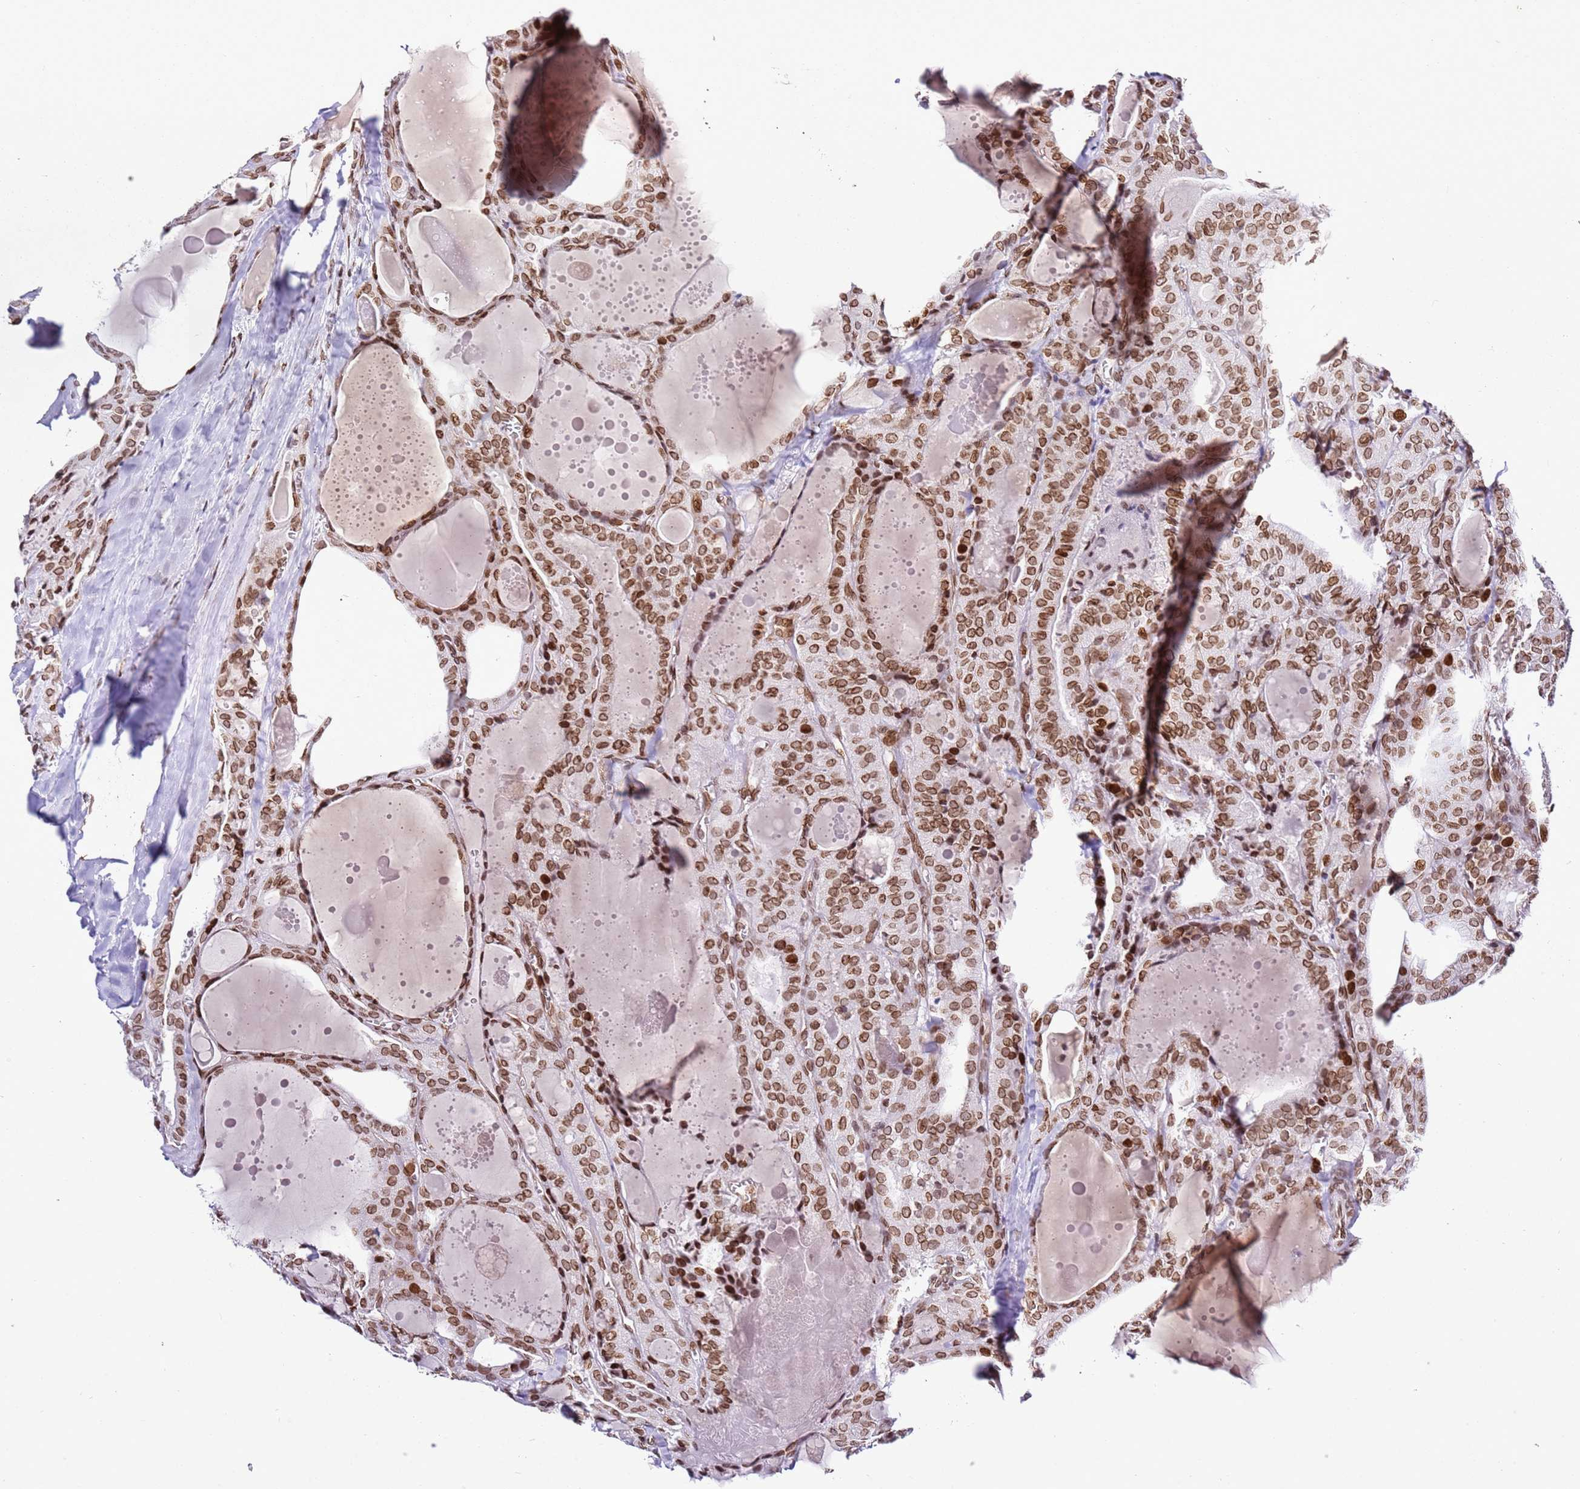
{"staining": {"intensity": "moderate", "quantity": ">75%", "location": "nuclear"}, "tissue": "thyroid cancer", "cell_type": "Tumor cells", "image_type": "cancer", "snomed": [{"axis": "morphology", "description": "Papillary adenocarcinoma, NOS"}, {"axis": "topography", "description": "Thyroid gland"}], "caption": "Protein expression analysis of human thyroid cancer reveals moderate nuclear expression in approximately >75% of tumor cells.", "gene": "POU6F1", "patient": {"sex": "male", "age": 52}}